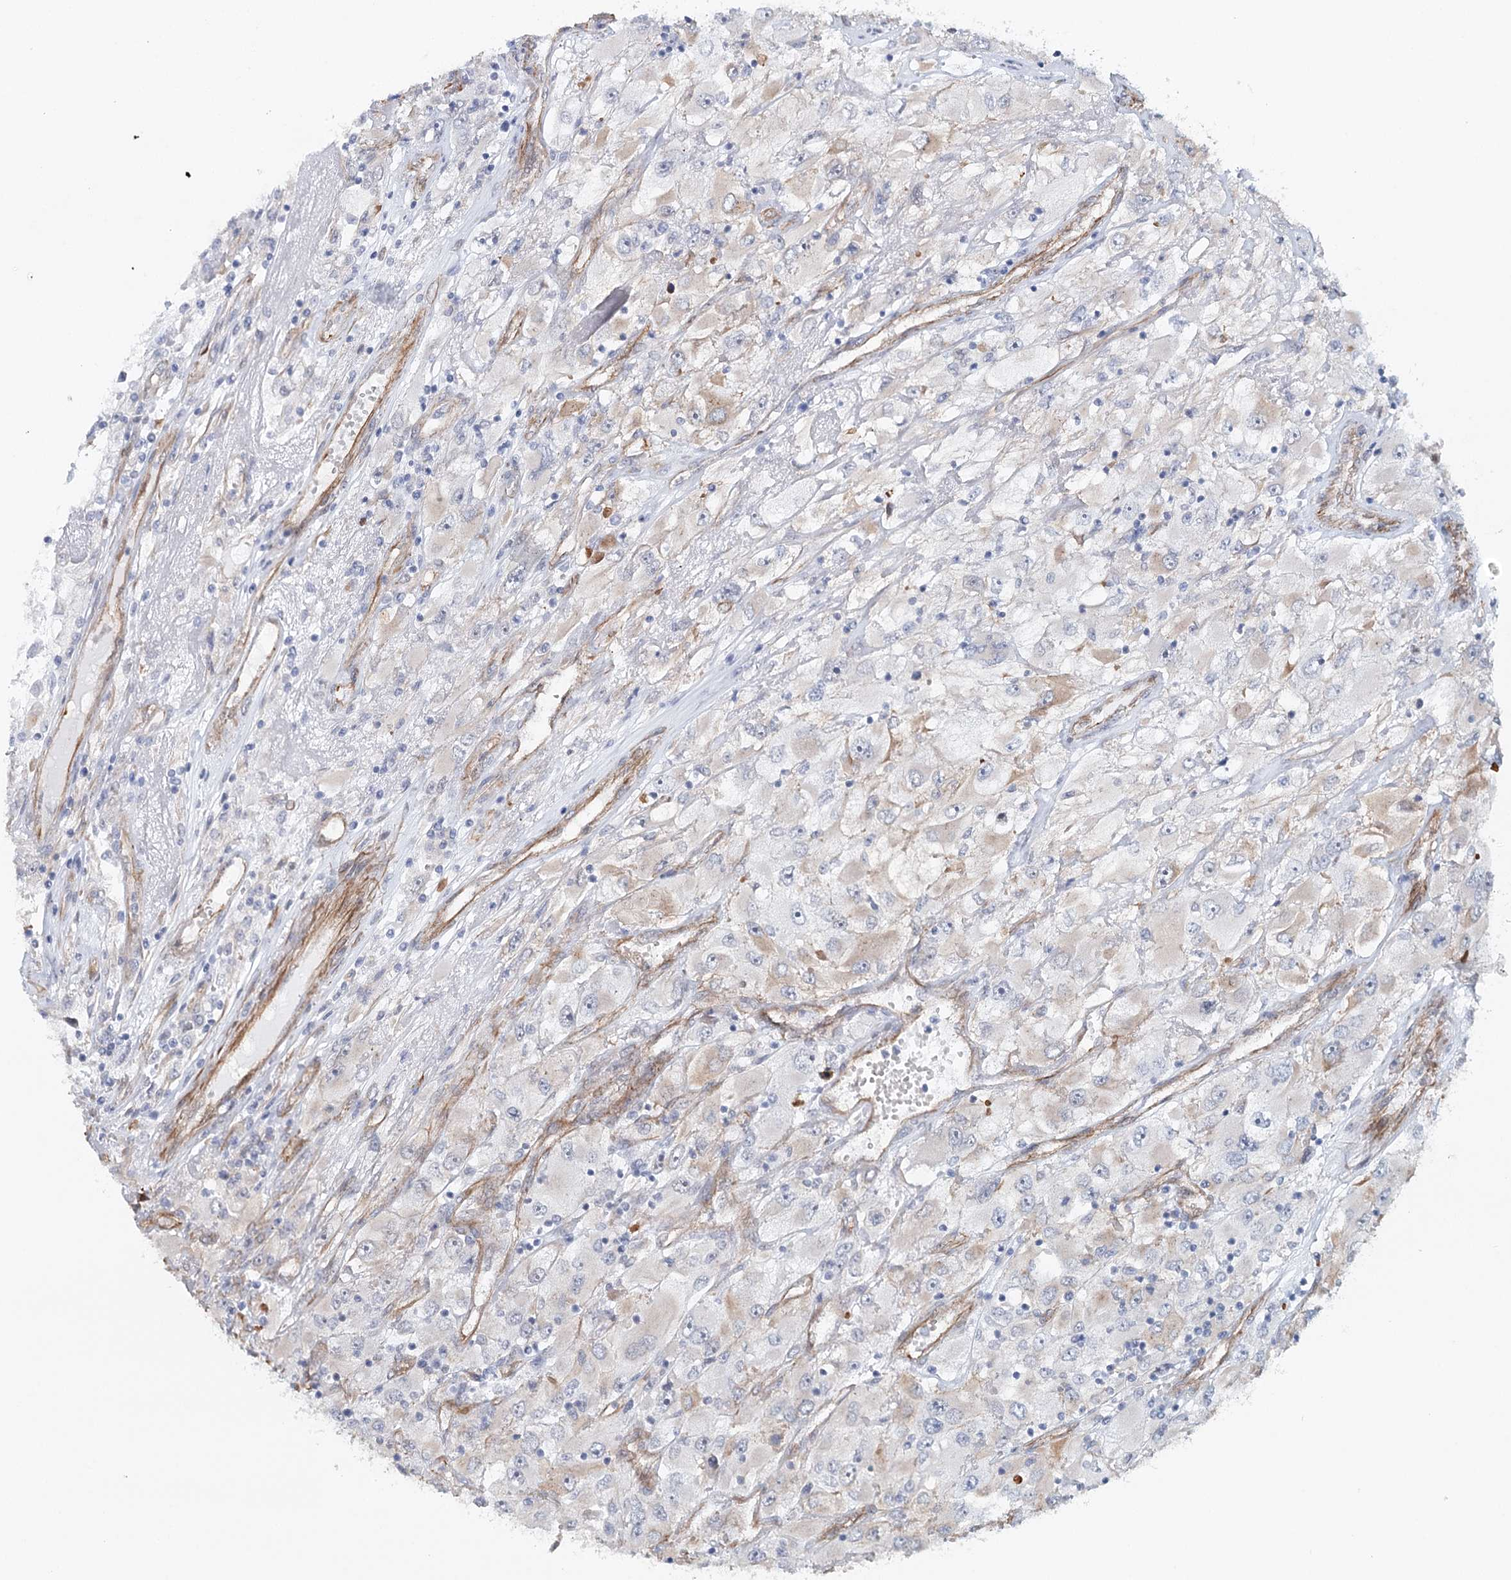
{"staining": {"intensity": "negative", "quantity": "none", "location": "none"}, "tissue": "renal cancer", "cell_type": "Tumor cells", "image_type": "cancer", "snomed": [{"axis": "morphology", "description": "Adenocarcinoma, NOS"}, {"axis": "topography", "description": "Kidney"}], "caption": "Adenocarcinoma (renal) was stained to show a protein in brown. There is no significant expression in tumor cells.", "gene": "SYNPO", "patient": {"sex": "female", "age": 52}}